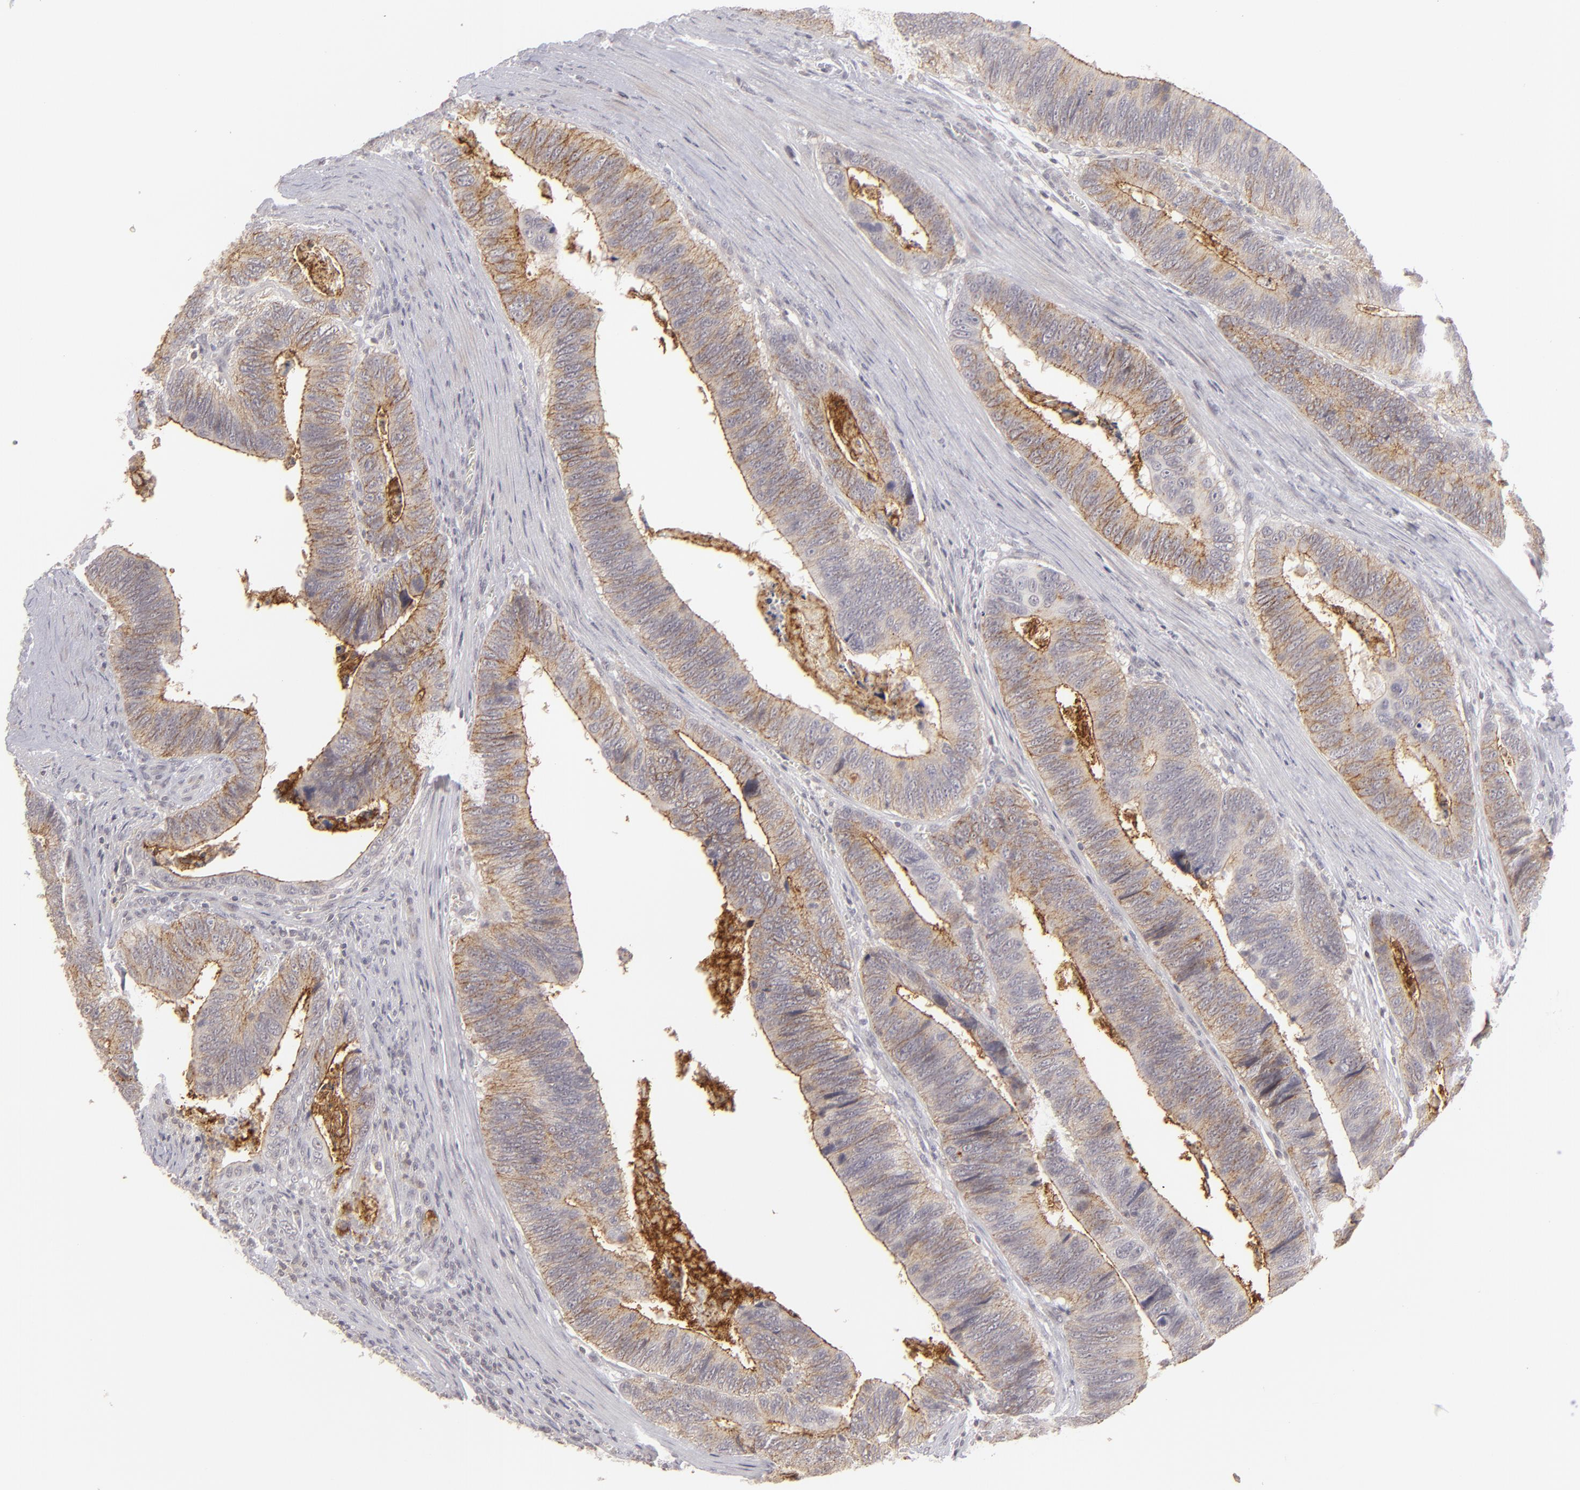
{"staining": {"intensity": "moderate", "quantity": "25%-75%", "location": "cytoplasmic/membranous"}, "tissue": "colorectal cancer", "cell_type": "Tumor cells", "image_type": "cancer", "snomed": [{"axis": "morphology", "description": "Adenocarcinoma, NOS"}, {"axis": "topography", "description": "Colon"}], "caption": "Colorectal adenocarcinoma was stained to show a protein in brown. There is medium levels of moderate cytoplasmic/membranous positivity in approximately 25%-75% of tumor cells.", "gene": "CLDN2", "patient": {"sex": "male", "age": 72}}